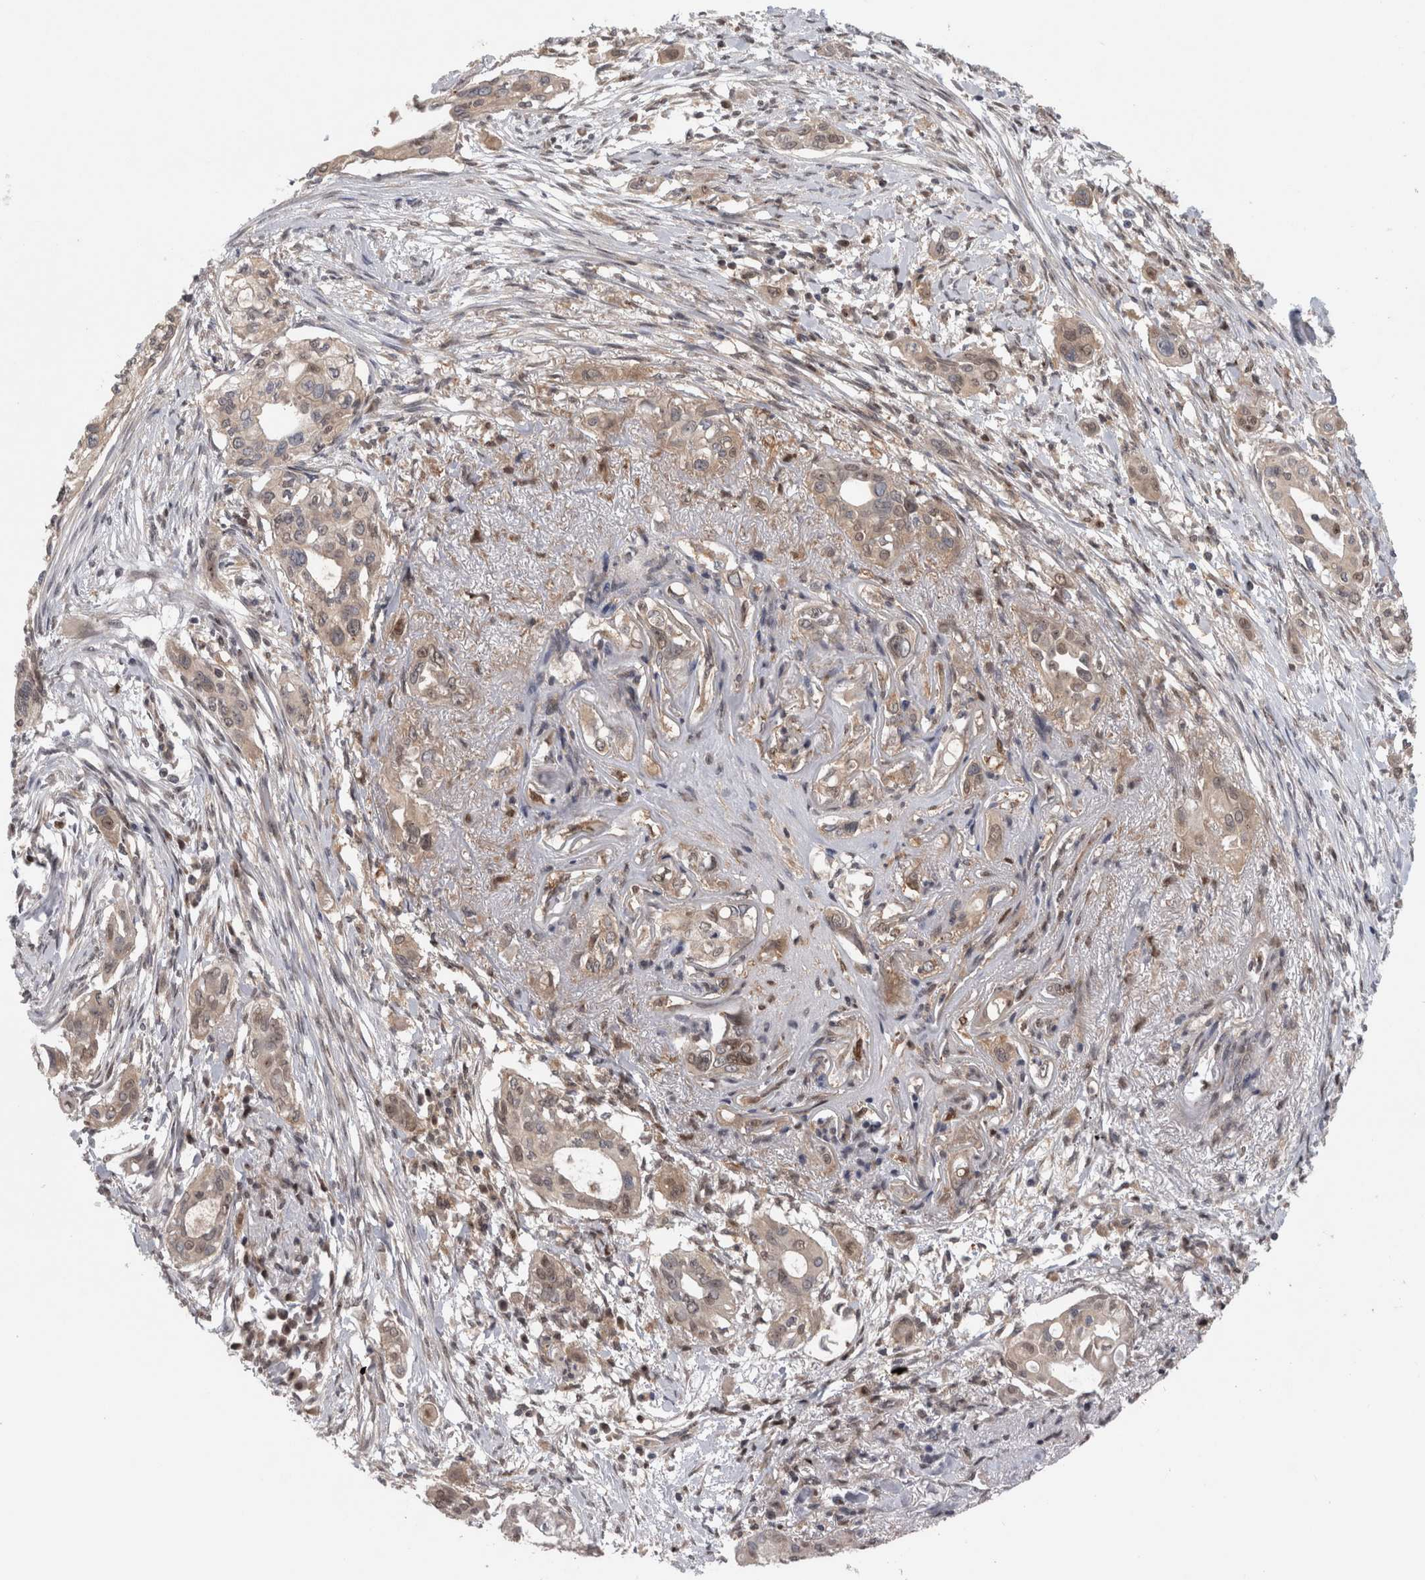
{"staining": {"intensity": "weak", "quantity": "25%-75%", "location": "cytoplasmic/membranous,nuclear"}, "tissue": "pancreatic cancer", "cell_type": "Tumor cells", "image_type": "cancer", "snomed": [{"axis": "morphology", "description": "Adenocarcinoma, NOS"}, {"axis": "topography", "description": "Pancreas"}], "caption": "Immunohistochemistry (IHC) of human pancreatic cancer shows low levels of weak cytoplasmic/membranous and nuclear positivity in about 25%-75% of tumor cells. (DAB (3,3'-diaminobenzidine) IHC, brown staining for protein, blue staining for nuclei).", "gene": "PIGP", "patient": {"sex": "female", "age": 60}}